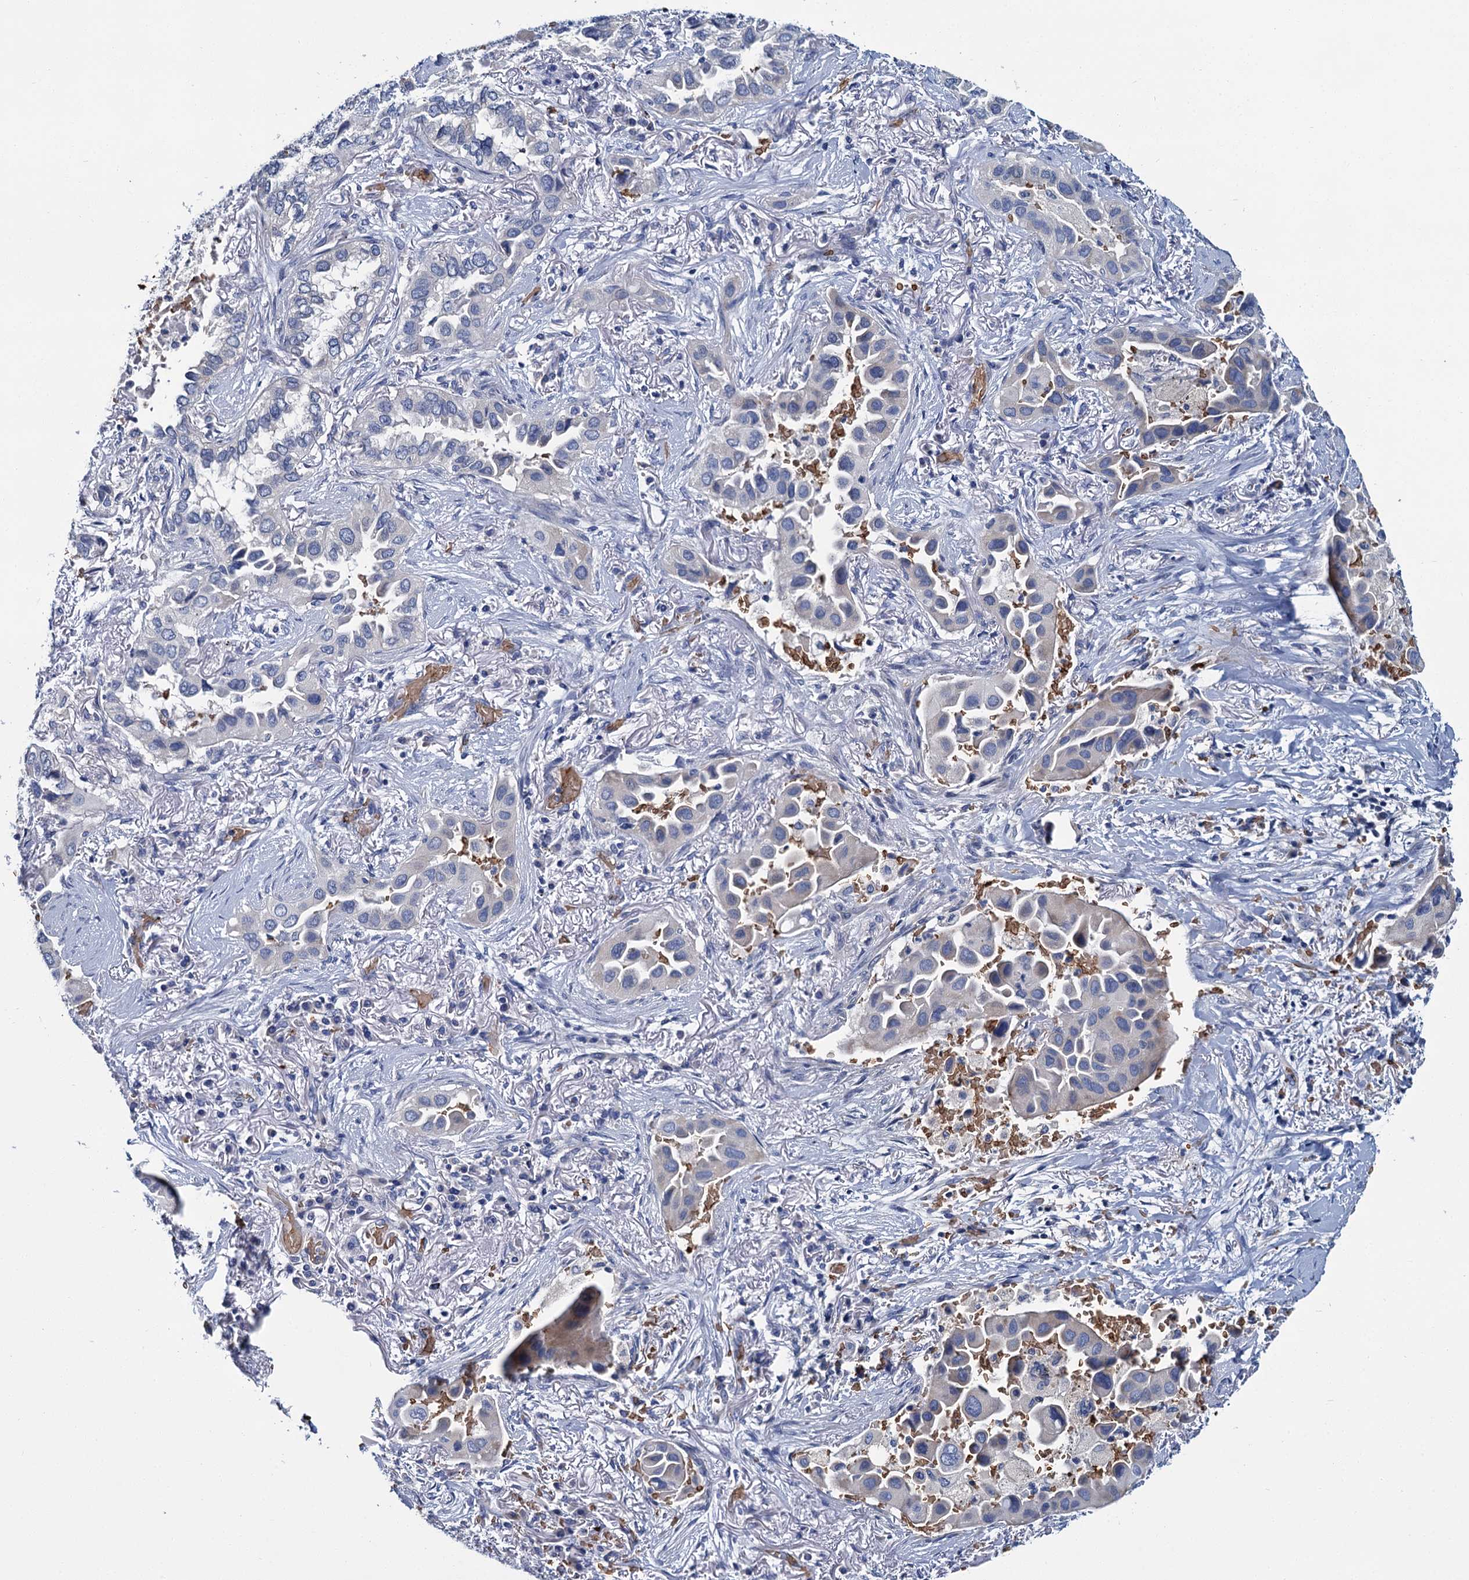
{"staining": {"intensity": "negative", "quantity": "none", "location": "none"}, "tissue": "lung cancer", "cell_type": "Tumor cells", "image_type": "cancer", "snomed": [{"axis": "morphology", "description": "Adenocarcinoma, NOS"}, {"axis": "topography", "description": "Lung"}], "caption": "Immunohistochemical staining of lung cancer (adenocarcinoma) demonstrates no significant positivity in tumor cells. (Brightfield microscopy of DAB IHC at high magnification).", "gene": "ATG2A", "patient": {"sex": "female", "age": 76}}